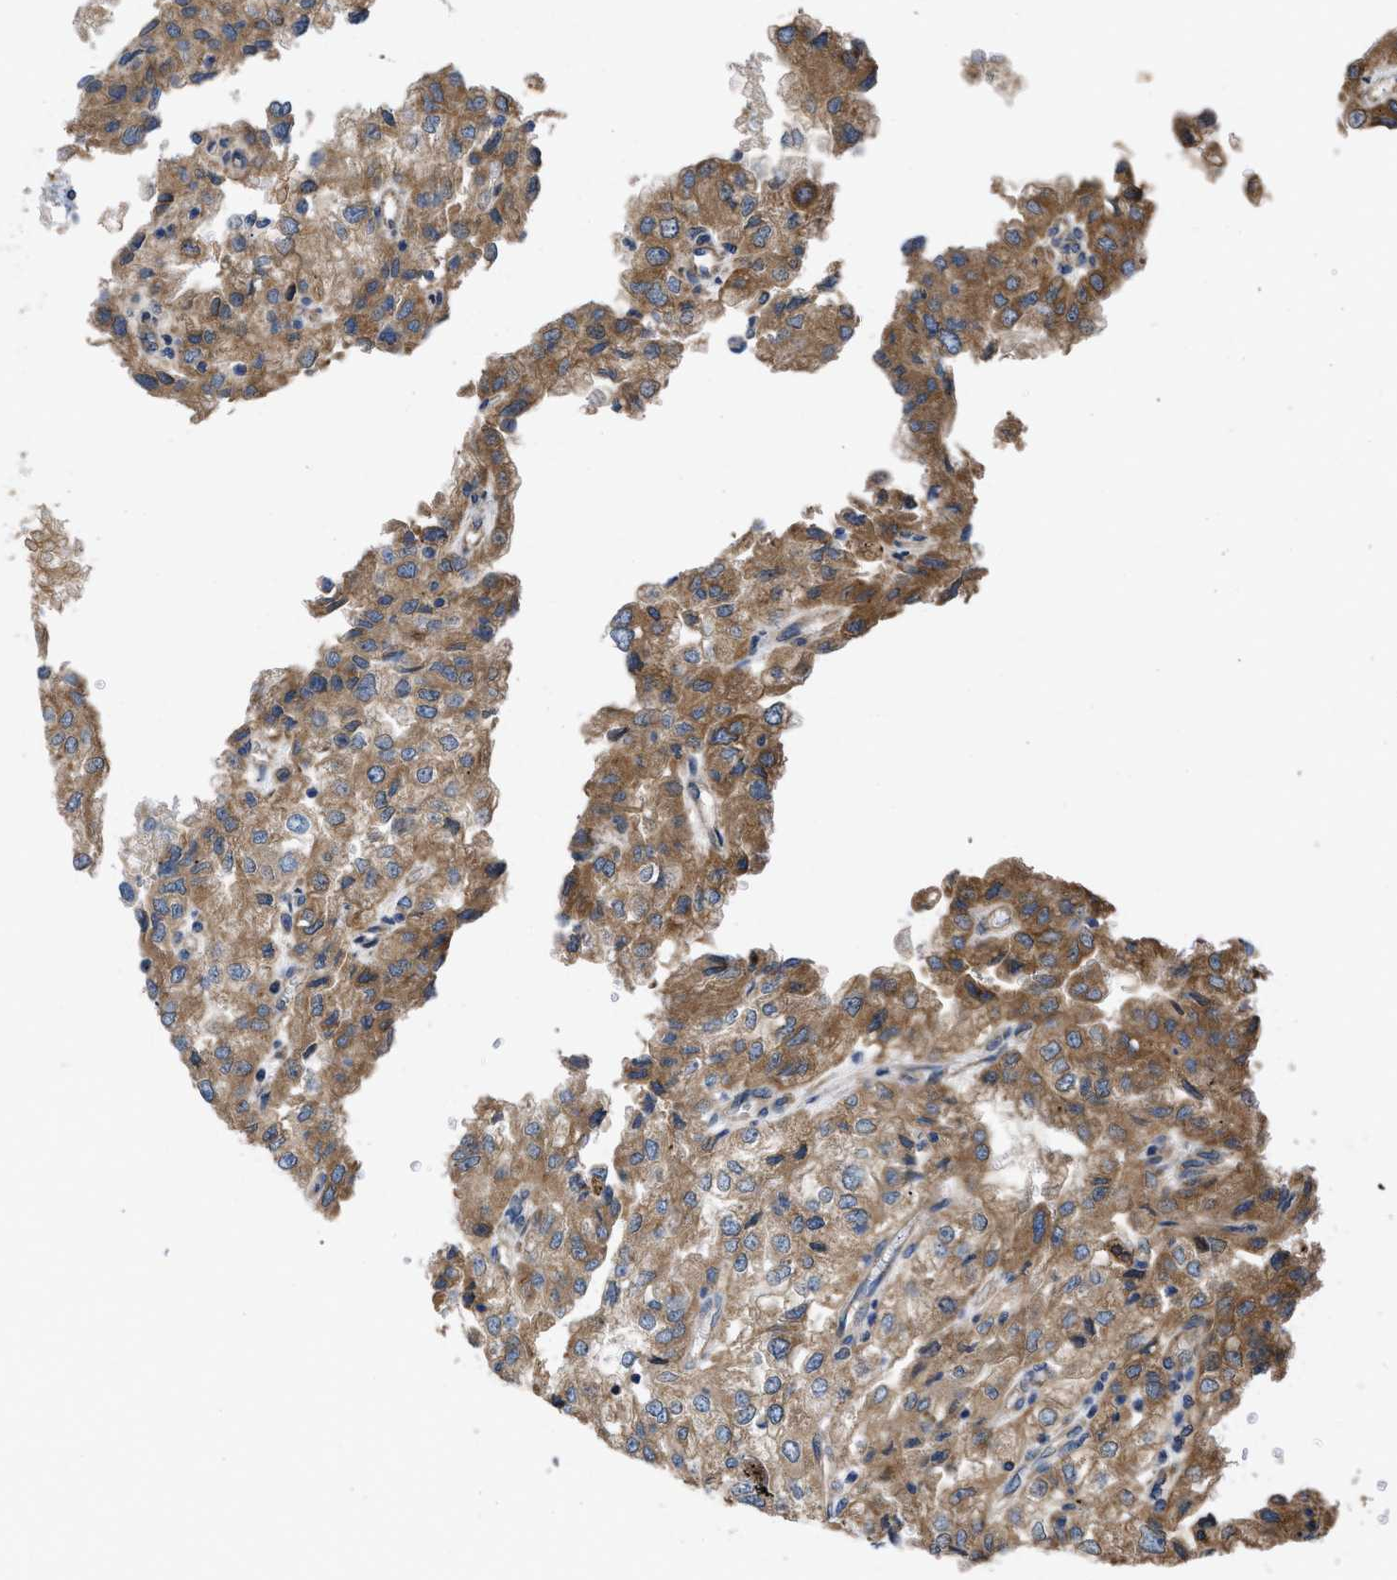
{"staining": {"intensity": "moderate", "quantity": ">75%", "location": "cytoplasmic/membranous"}, "tissue": "renal cancer", "cell_type": "Tumor cells", "image_type": "cancer", "snomed": [{"axis": "morphology", "description": "Adenocarcinoma, NOS"}, {"axis": "topography", "description": "Kidney"}], "caption": "Human renal cancer (adenocarcinoma) stained with a protein marker reveals moderate staining in tumor cells.", "gene": "CEP128", "patient": {"sex": "female", "age": 54}}